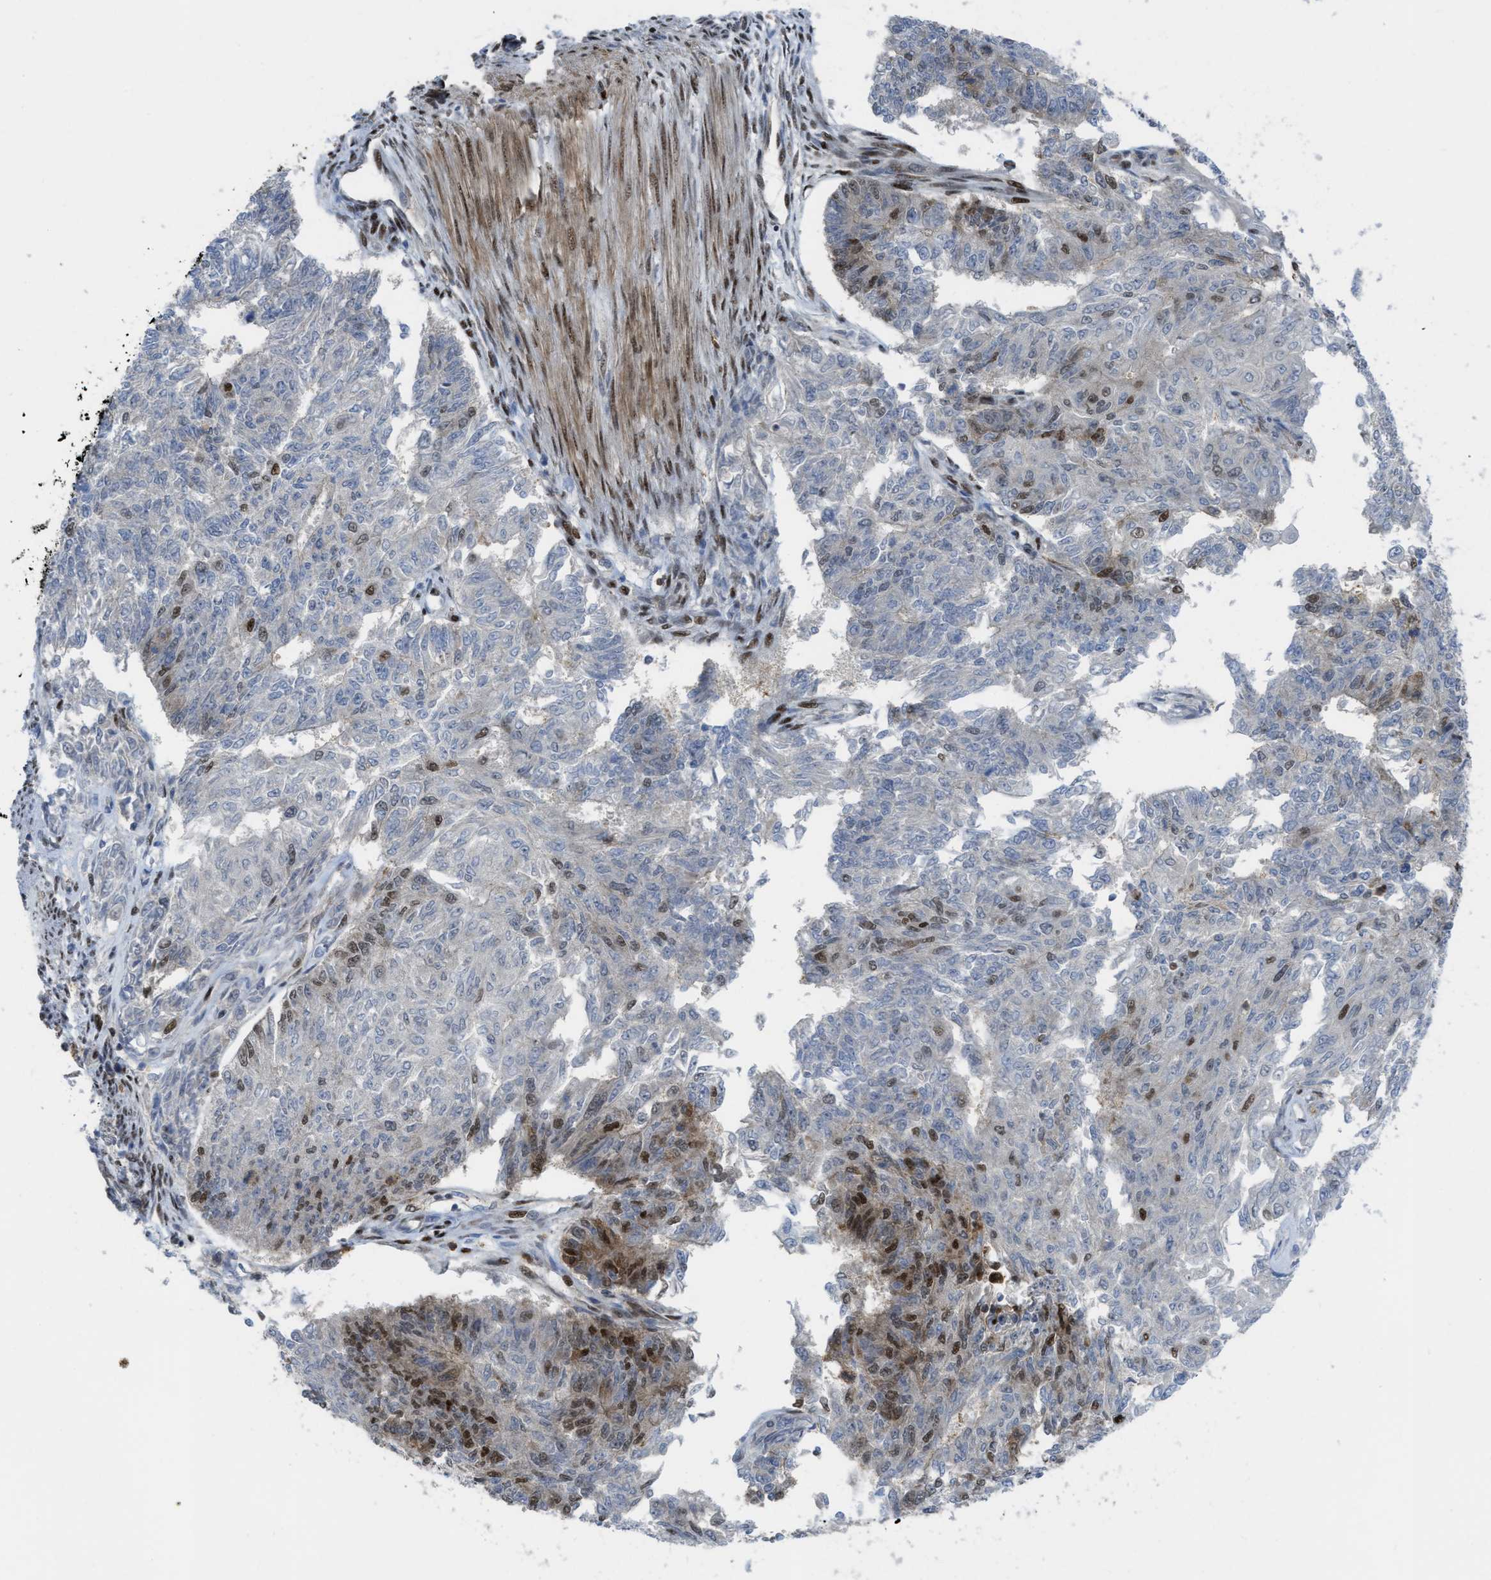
{"staining": {"intensity": "strong", "quantity": "<25%", "location": "nuclear"}, "tissue": "endometrial cancer", "cell_type": "Tumor cells", "image_type": "cancer", "snomed": [{"axis": "morphology", "description": "Adenocarcinoma, NOS"}, {"axis": "topography", "description": "Endometrium"}], "caption": "This is a histology image of immunohistochemistry staining of endometrial cancer (adenocarcinoma), which shows strong positivity in the nuclear of tumor cells.", "gene": "ZNF207", "patient": {"sex": "female", "age": 32}}